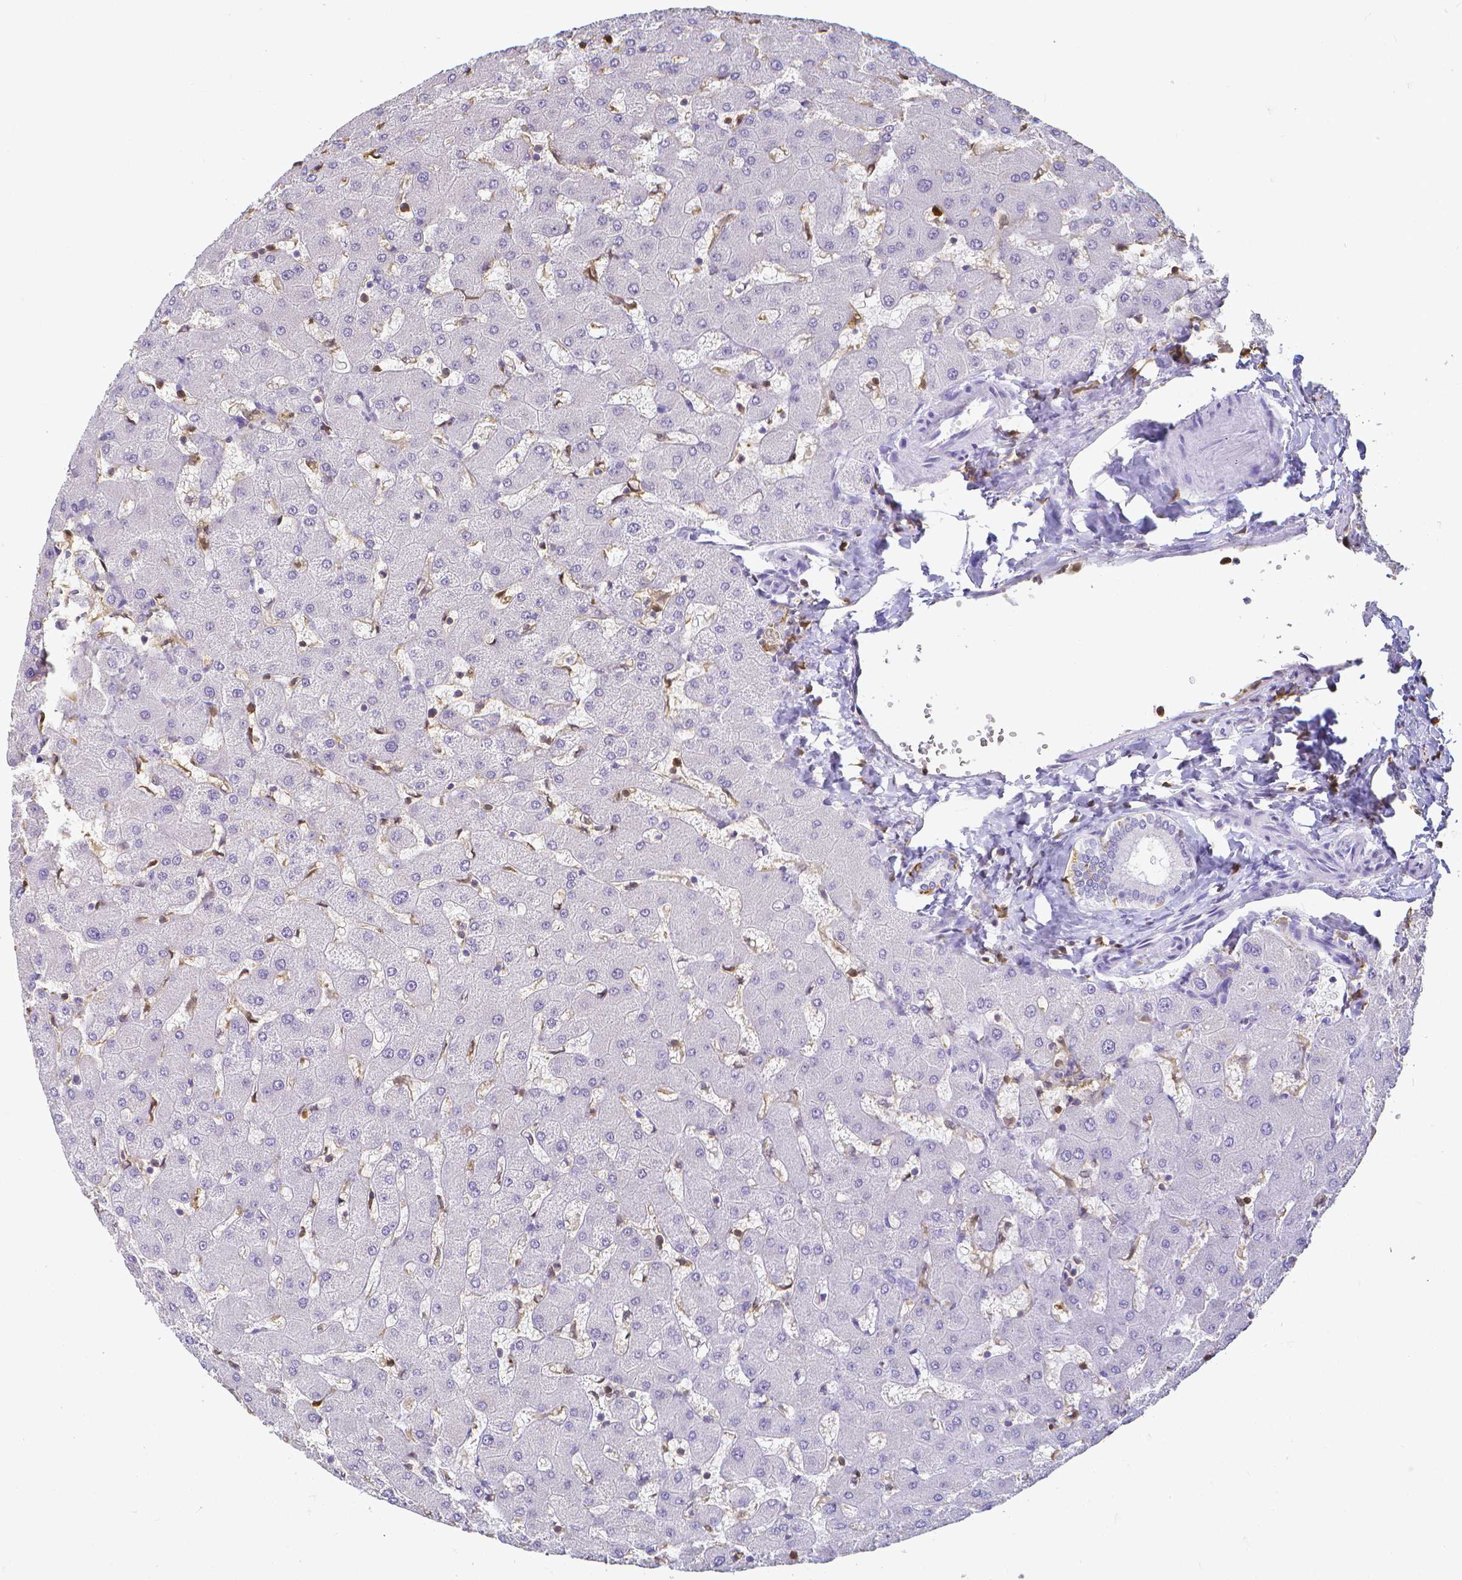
{"staining": {"intensity": "negative", "quantity": "none", "location": "none"}, "tissue": "liver", "cell_type": "Cholangiocytes", "image_type": "normal", "snomed": [{"axis": "morphology", "description": "Normal tissue, NOS"}, {"axis": "topography", "description": "Liver"}], "caption": "This micrograph is of benign liver stained with immunohistochemistry to label a protein in brown with the nuclei are counter-stained blue. There is no expression in cholangiocytes. The staining is performed using DAB (3,3'-diaminobenzidine) brown chromogen with nuclei counter-stained in using hematoxylin.", "gene": "COTL1", "patient": {"sex": "female", "age": 63}}